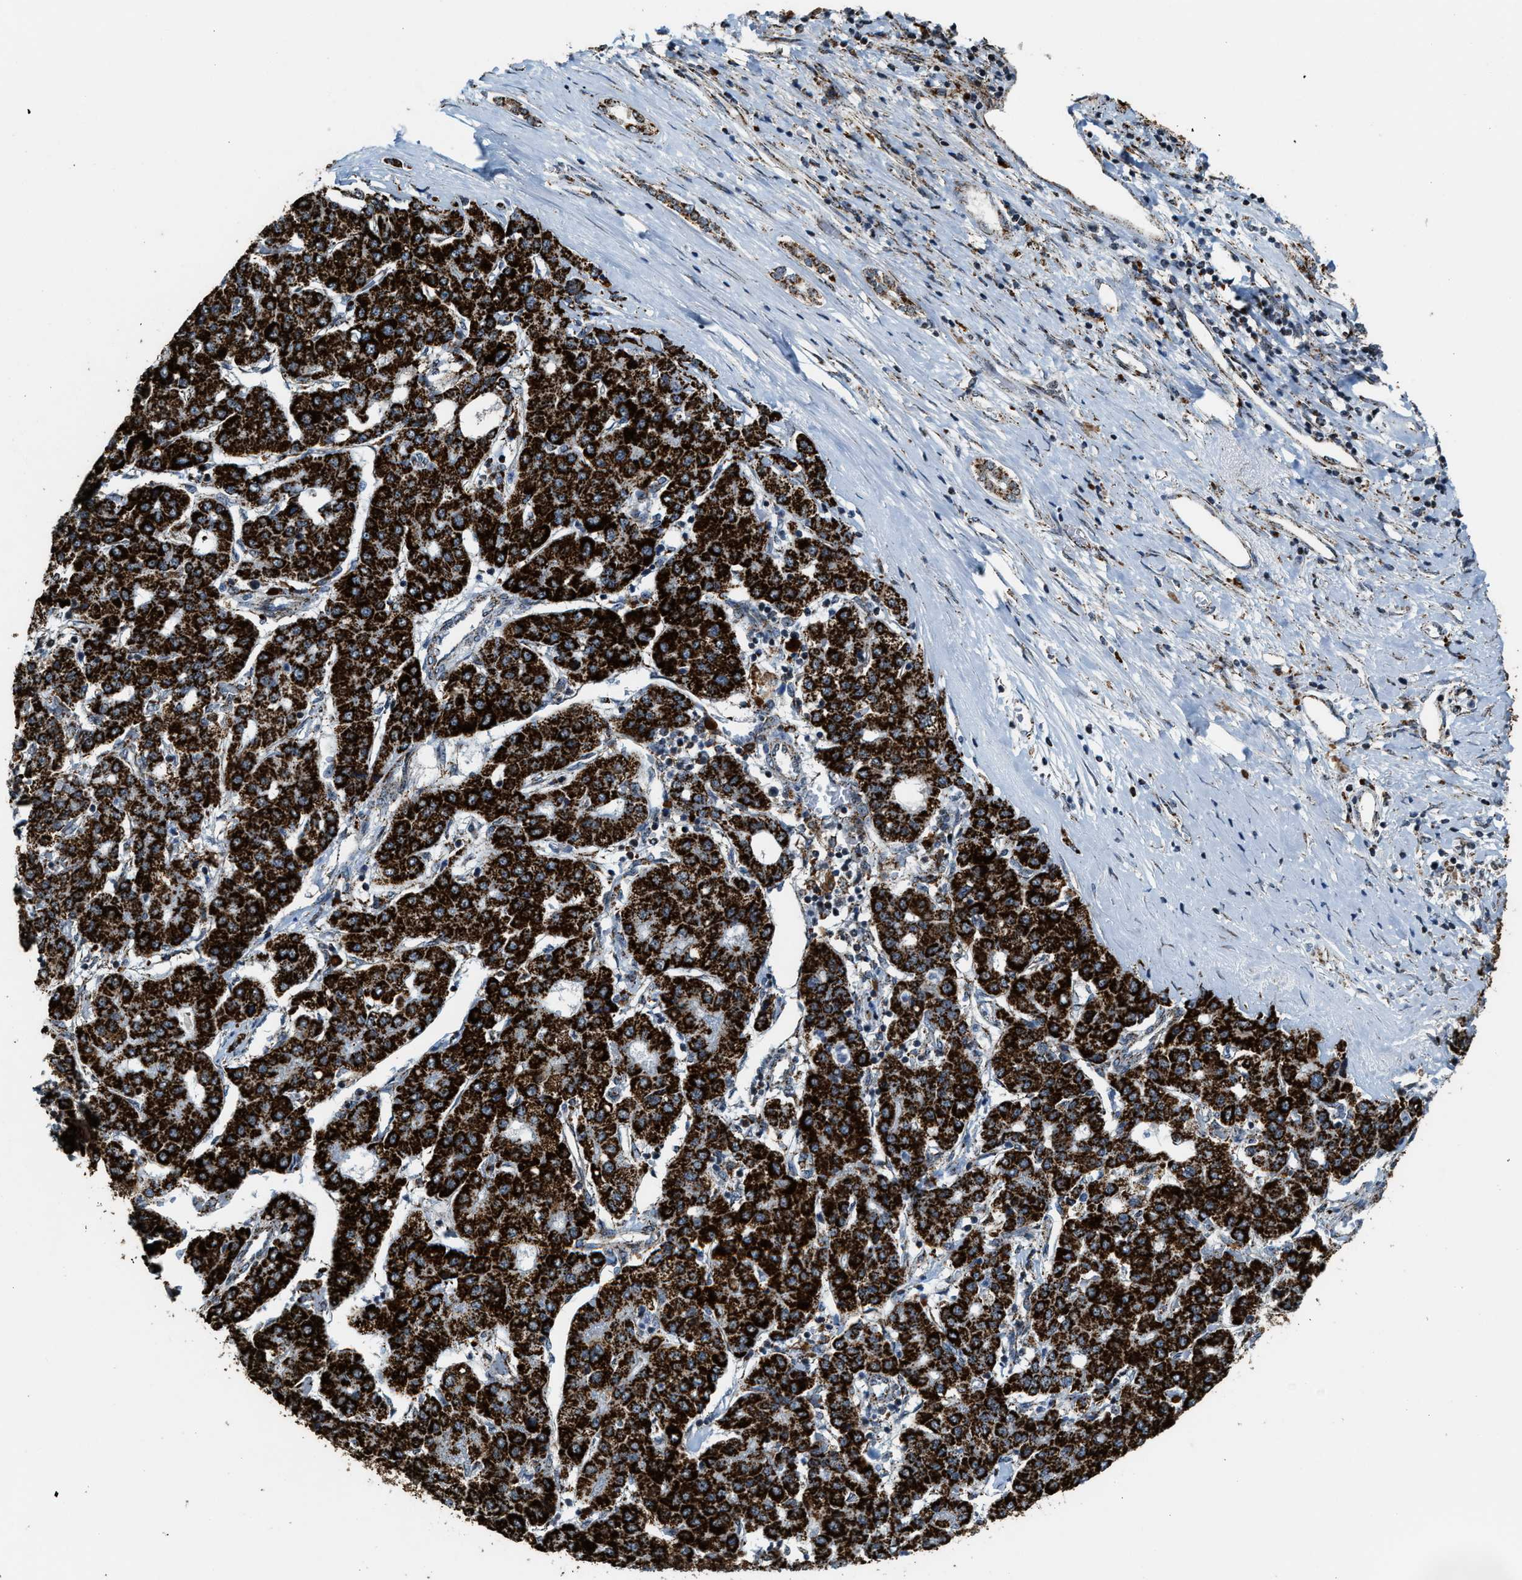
{"staining": {"intensity": "strong", "quantity": ">75%", "location": "cytoplasmic/membranous"}, "tissue": "liver cancer", "cell_type": "Tumor cells", "image_type": "cancer", "snomed": [{"axis": "morphology", "description": "Carcinoma, Hepatocellular, NOS"}, {"axis": "topography", "description": "Liver"}], "caption": "Liver hepatocellular carcinoma tissue shows strong cytoplasmic/membranous expression in approximately >75% of tumor cells, visualized by immunohistochemistry.", "gene": "HIBADH", "patient": {"sex": "male", "age": 65}}